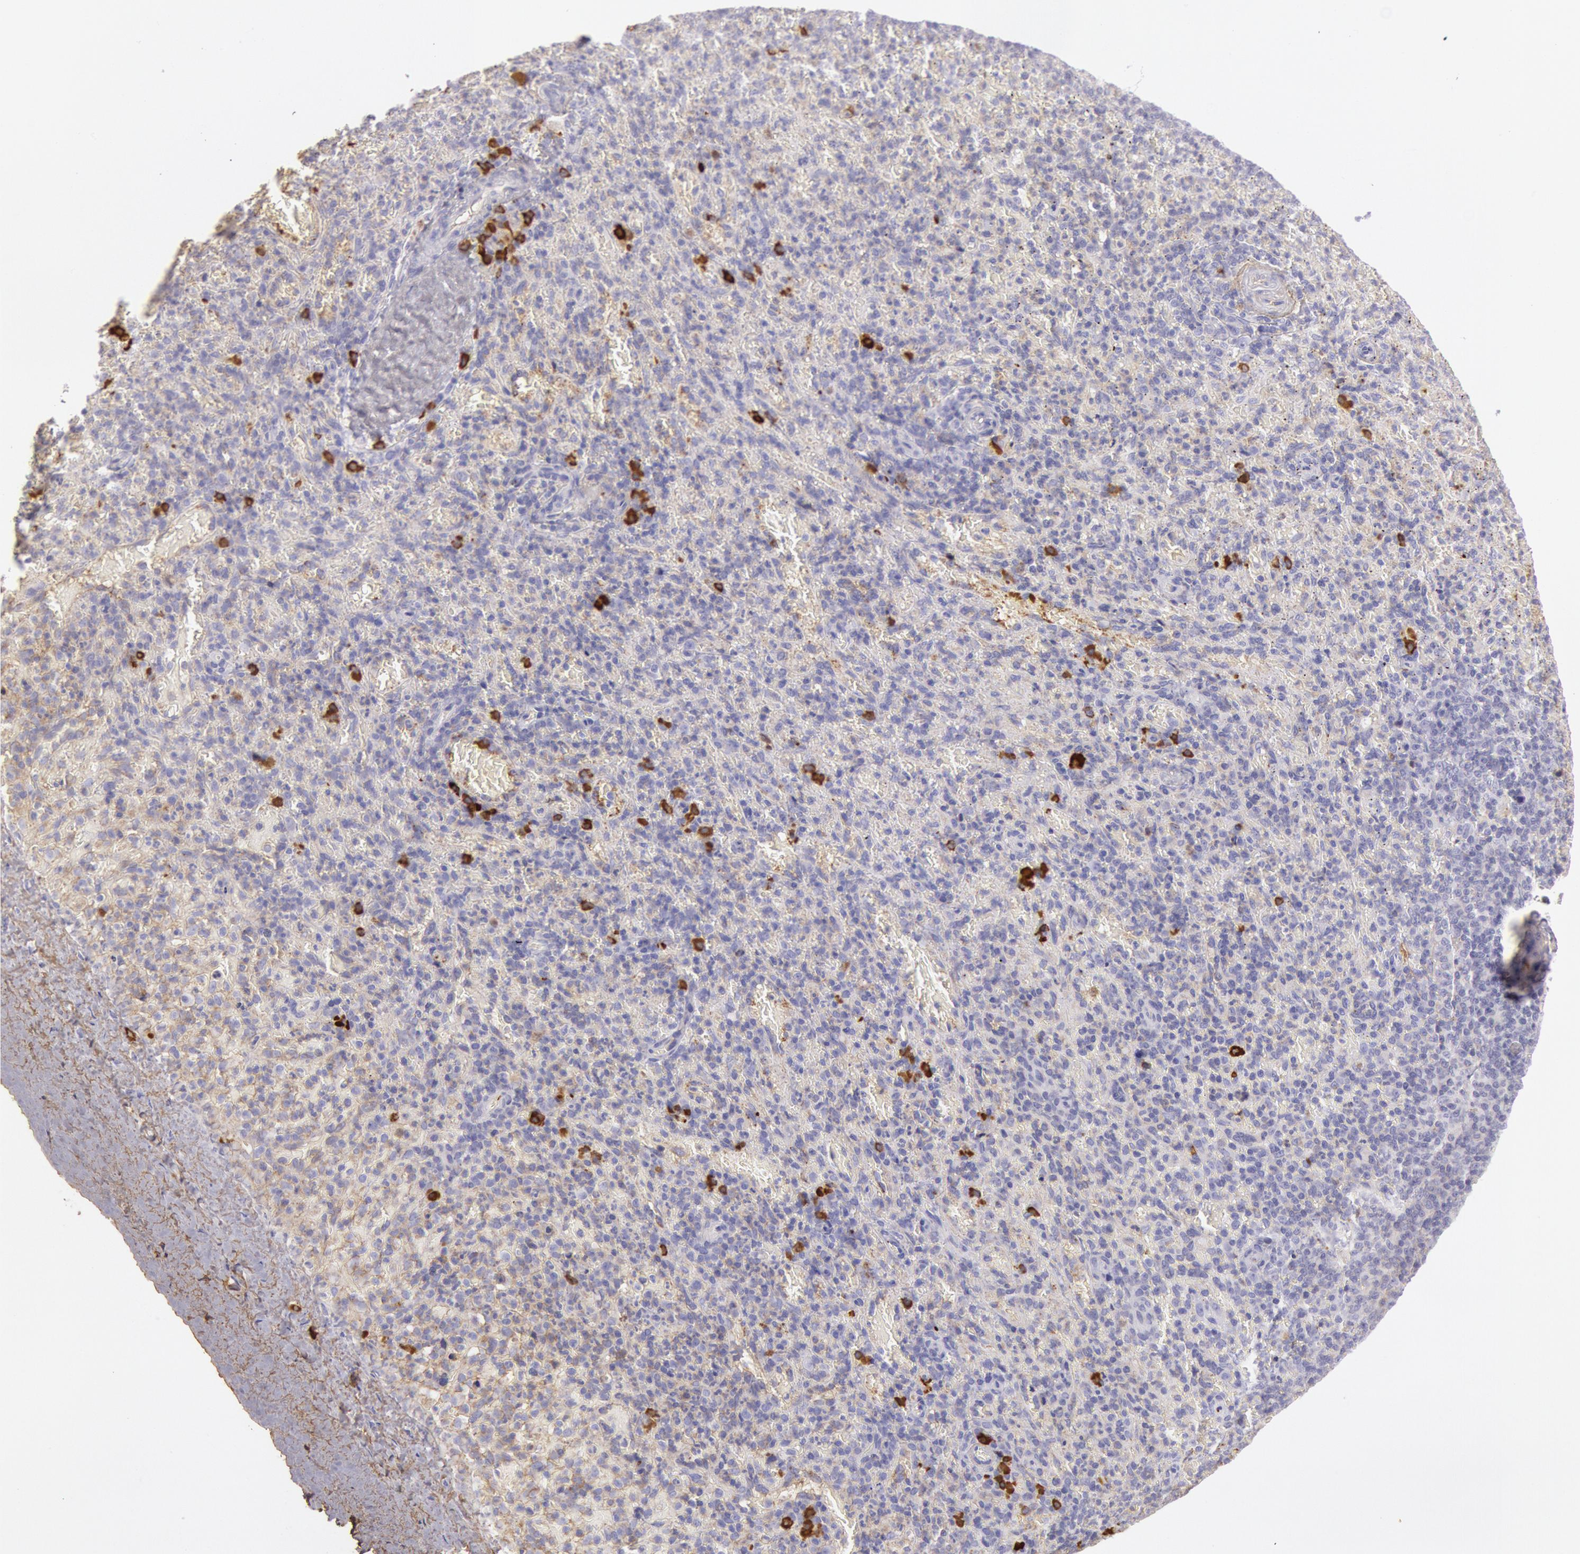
{"staining": {"intensity": "negative", "quantity": "none", "location": "none"}, "tissue": "spleen", "cell_type": "Cells in red pulp", "image_type": "normal", "snomed": [{"axis": "morphology", "description": "Normal tissue, NOS"}, {"axis": "topography", "description": "Spleen"}], "caption": "Immunohistochemistry histopathology image of normal spleen: human spleen stained with DAB (3,3'-diaminobenzidine) reveals no significant protein staining in cells in red pulp.", "gene": "IGHG1", "patient": {"sex": "female", "age": 50}}